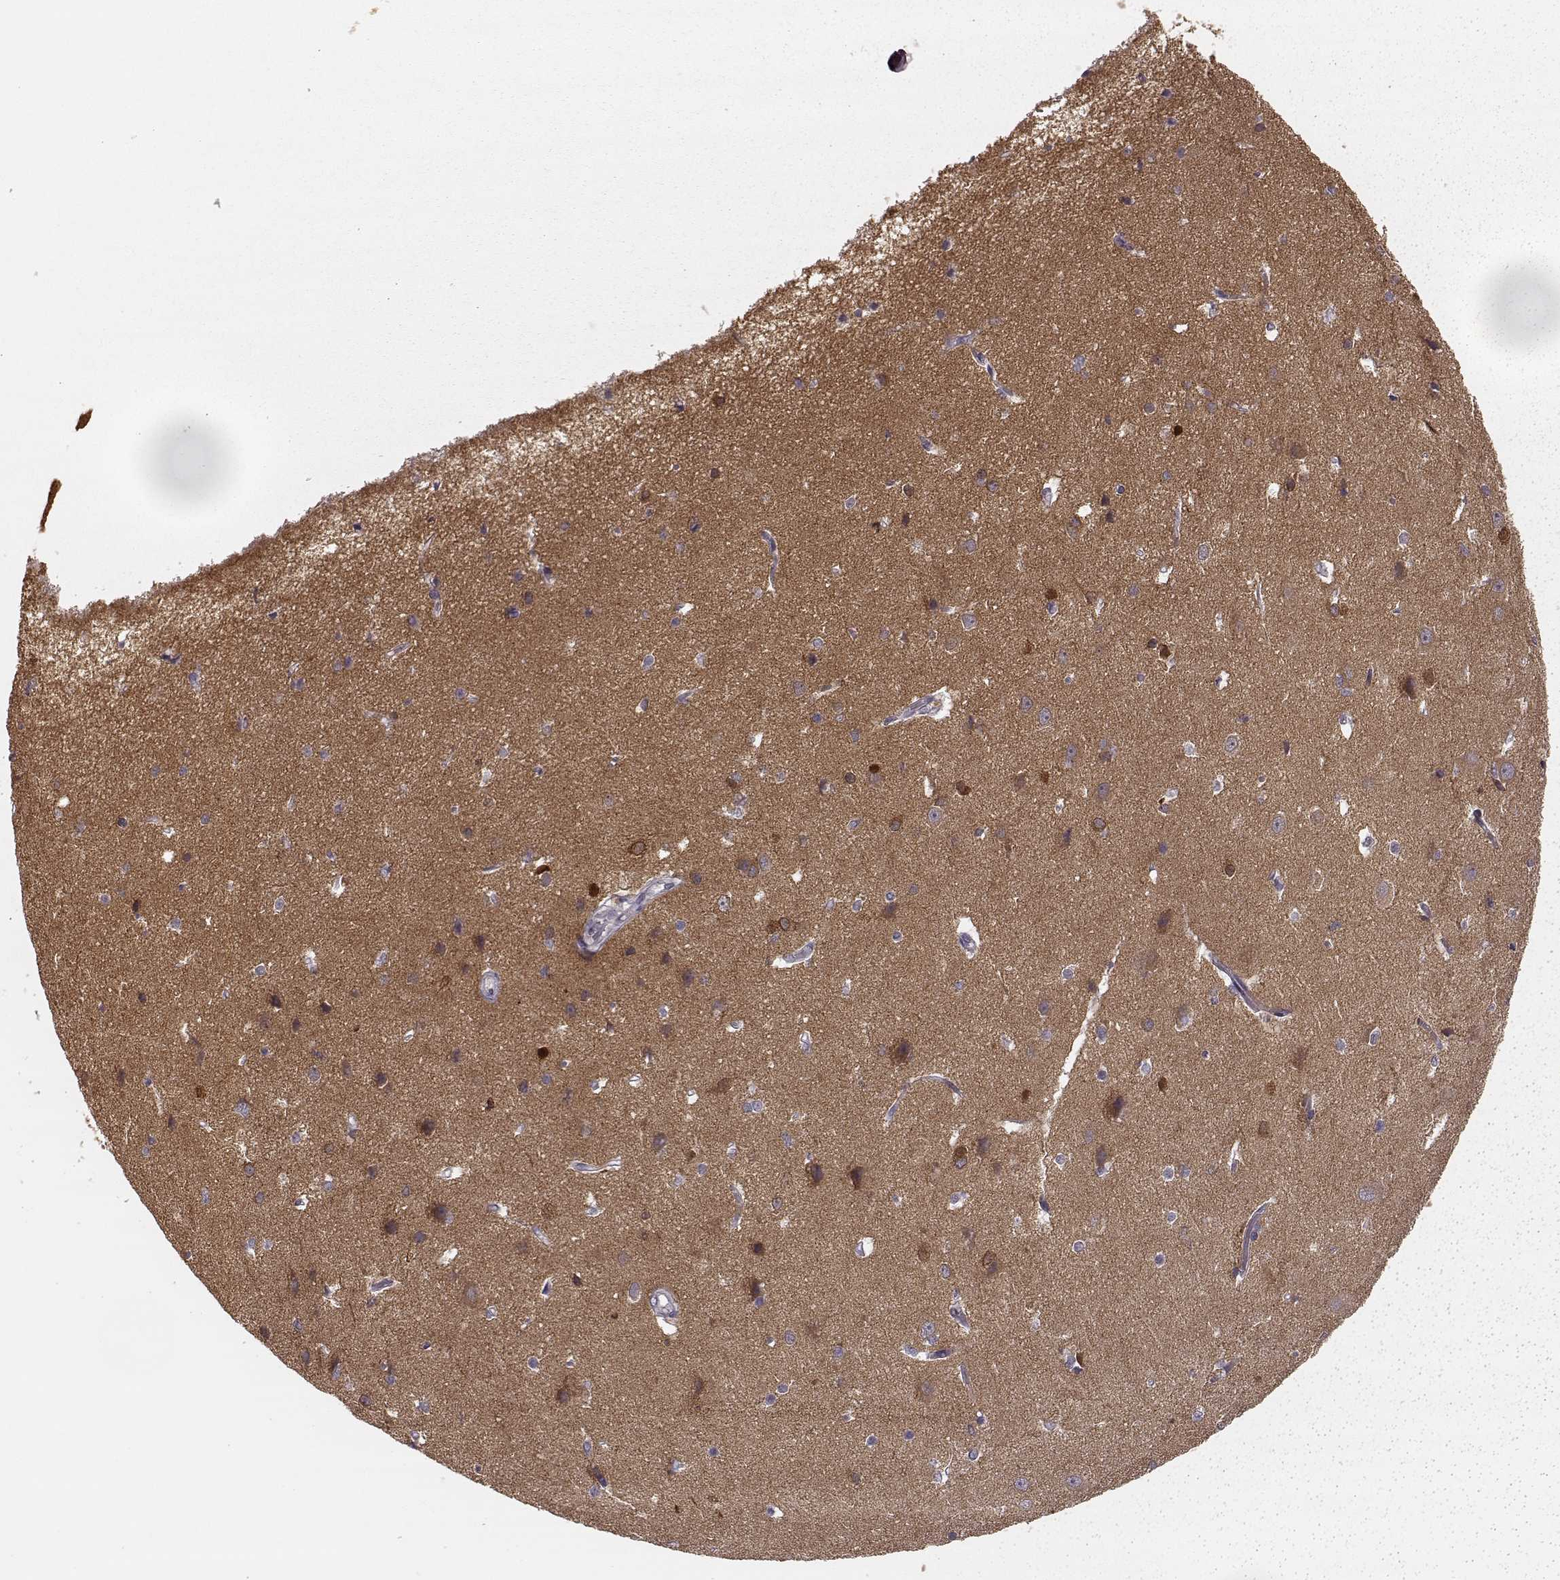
{"staining": {"intensity": "negative", "quantity": "none", "location": "none"}, "tissue": "cerebral cortex", "cell_type": "Endothelial cells", "image_type": "normal", "snomed": [{"axis": "morphology", "description": "Normal tissue, NOS"}, {"axis": "topography", "description": "Cerebral cortex"}], "caption": "DAB (3,3'-diaminobenzidine) immunohistochemical staining of benign cerebral cortex reveals no significant staining in endothelial cells. (Stains: DAB (3,3'-diaminobenzidine) immunohistochemistry with hematoxylin counter stain, Microscopy: brightfield microscopy at high magnification).", "gene": "PRKCE", "patient": {"sex": "male", "age": 37}}